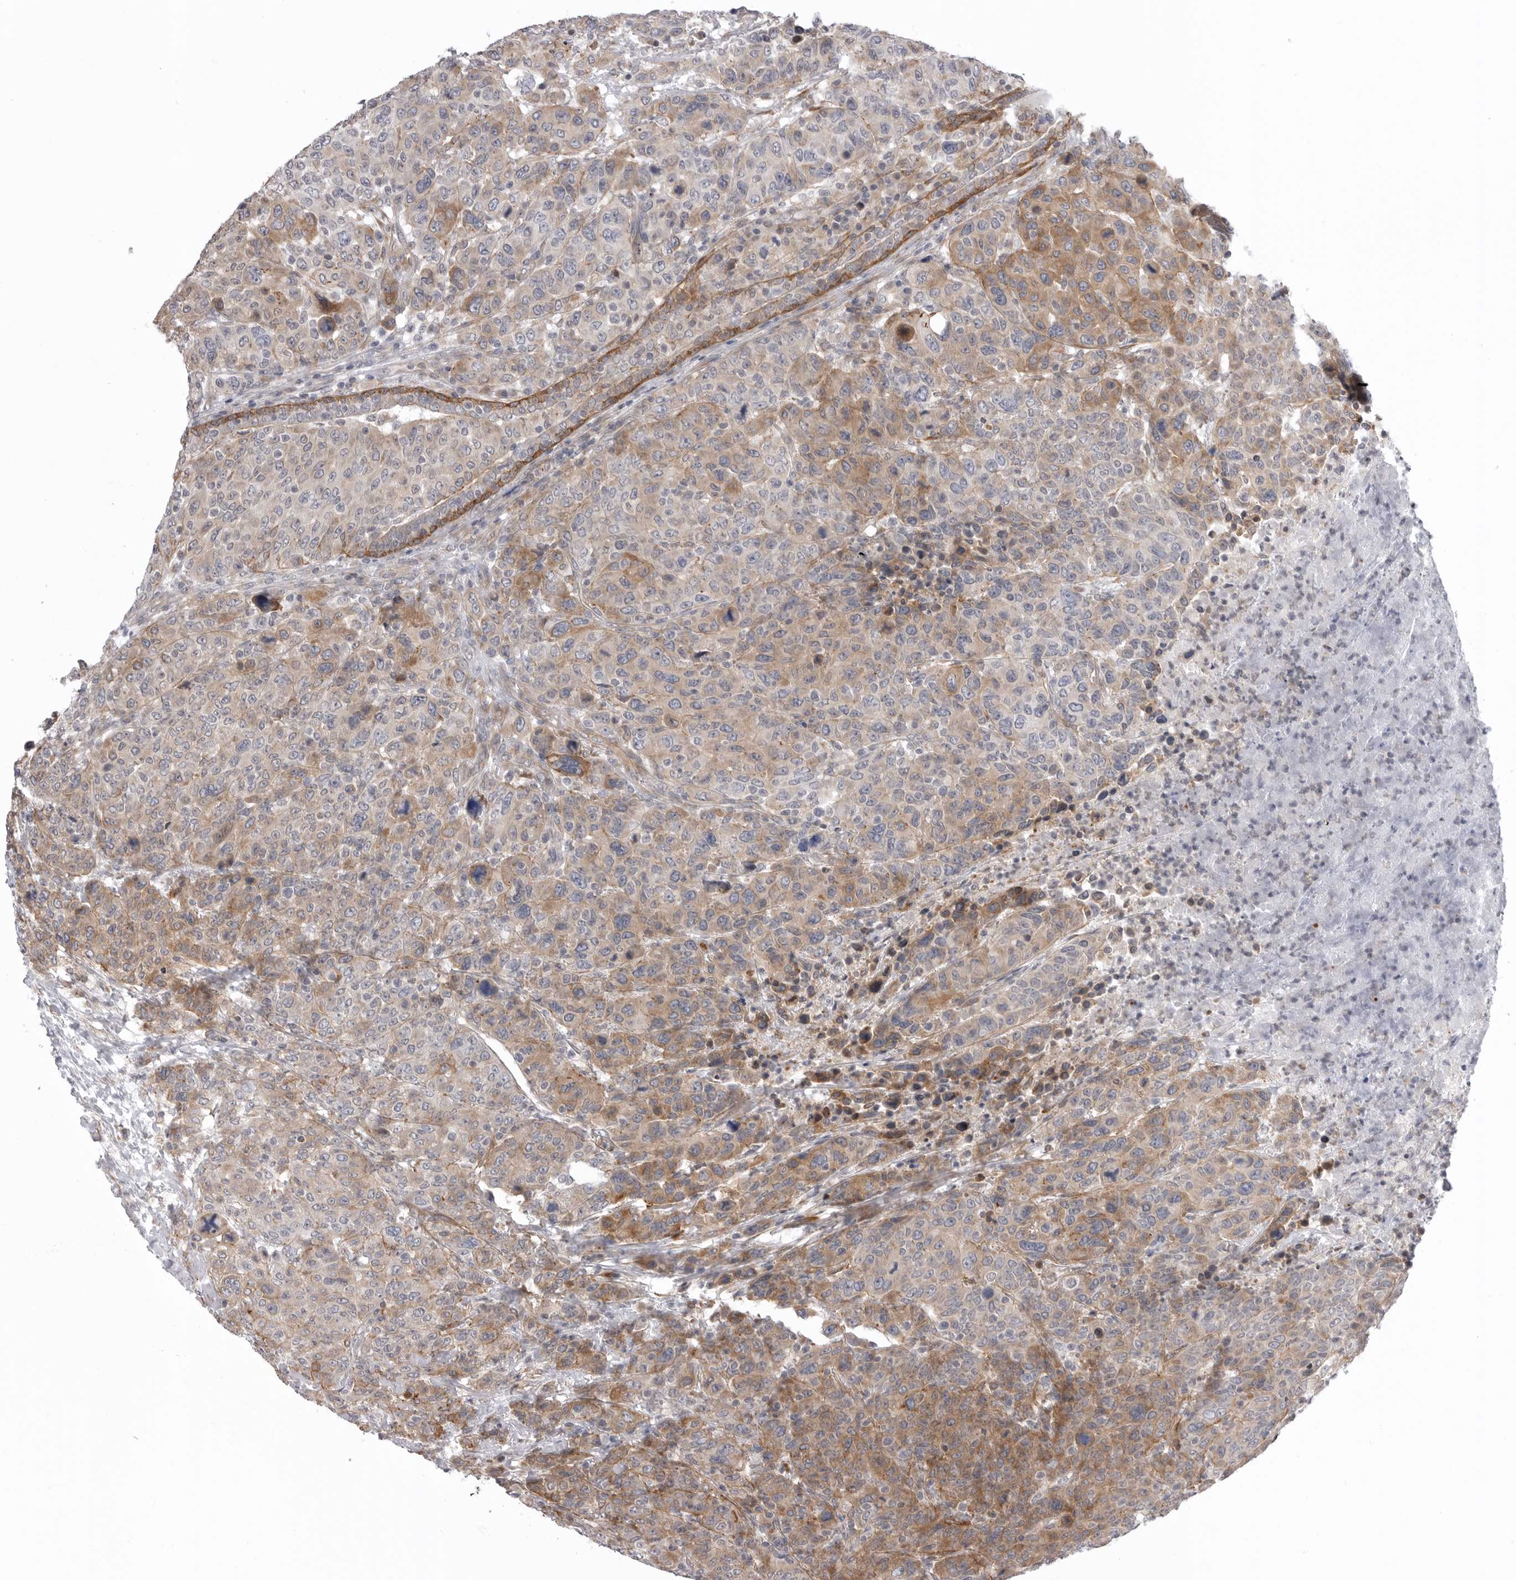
{"staining": {"intensity": "moderate", "quantity": ">75%", "location": "cytoplasmic/membranous"}, "tissue": "breast cancer", "cell_type": "Tumor cells", "image_type": "cancer", "snomed": [{"axis": "morphology", "description": "Duct carcinoma"}, {"axis": "topography", "description": "Breast"}], "caption": "Immunohistochemistry (IHC) of human breast invasive ductal carcinoma exhibits medium levels of moderate cytoplasmic/membranous staining in approximately >75% of tumor cells.", "gene": "SCP2", "patient": {"sex": "female", "age": 37}}